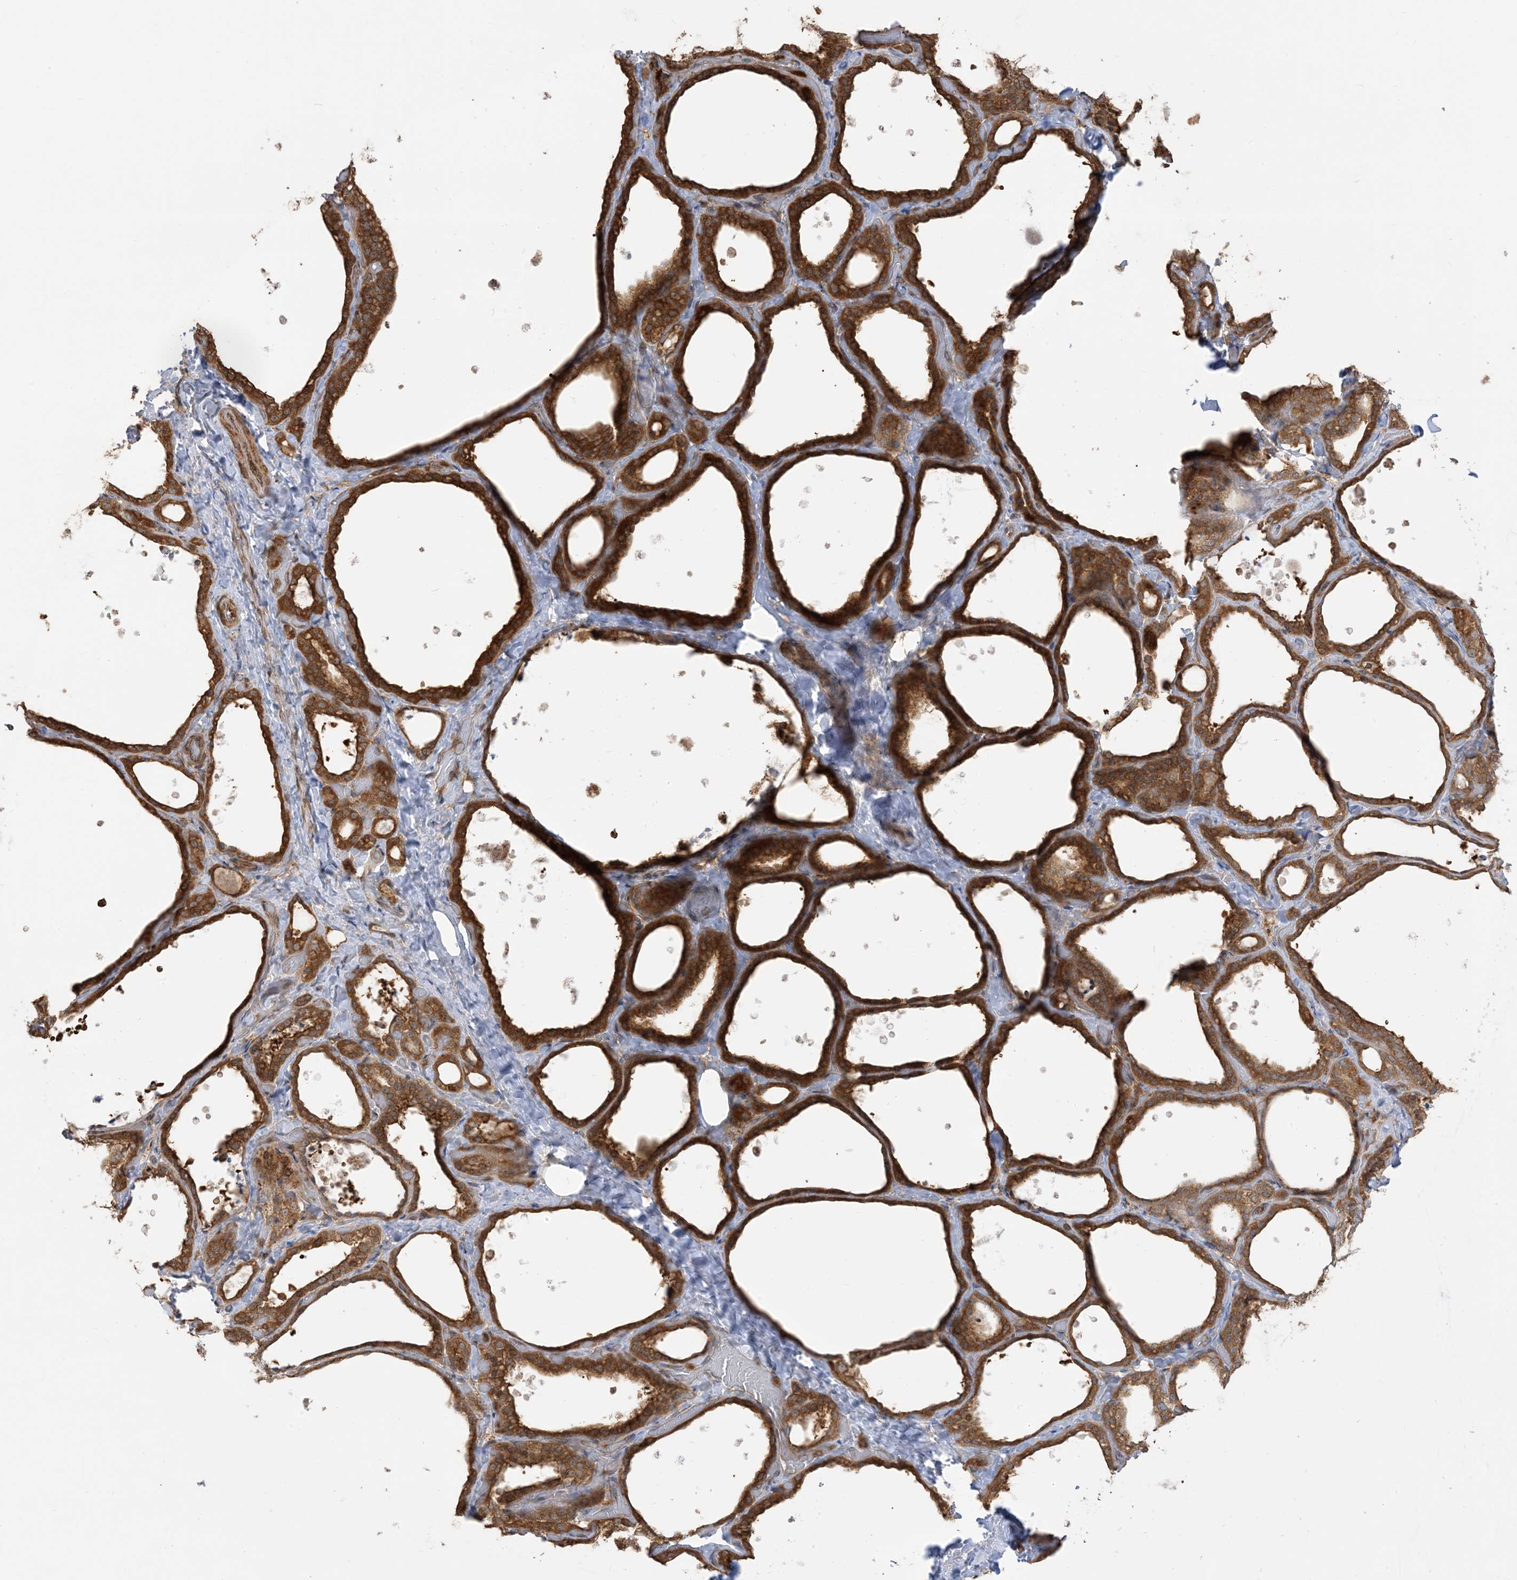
{"staining": {"intensity": "strong", "quantity": ">75%", "location": "cytoplasmic/membranous"}, "tissue": "thyroid gland", "cell_type": "Glandular cells", "image_type": "normal", "snomed": [{"axis": "morphology", "description": "Normal tissue, NOS"}, {"axis": "topography", "description": "Thyroid gland"}], "caption": "Immunohistochemistry (IHC) micrograph of unremarkable thyroid gland: human thyroid gland stained using IHC demonstrates high levels of strong protein expression localized specifically in the cytoplasmic/membranous of glandular cells, appearing as a cytoplasmic/membranous brown color.", "gene": "SRP72", "patient": {"sex": "female", "age": 44}}